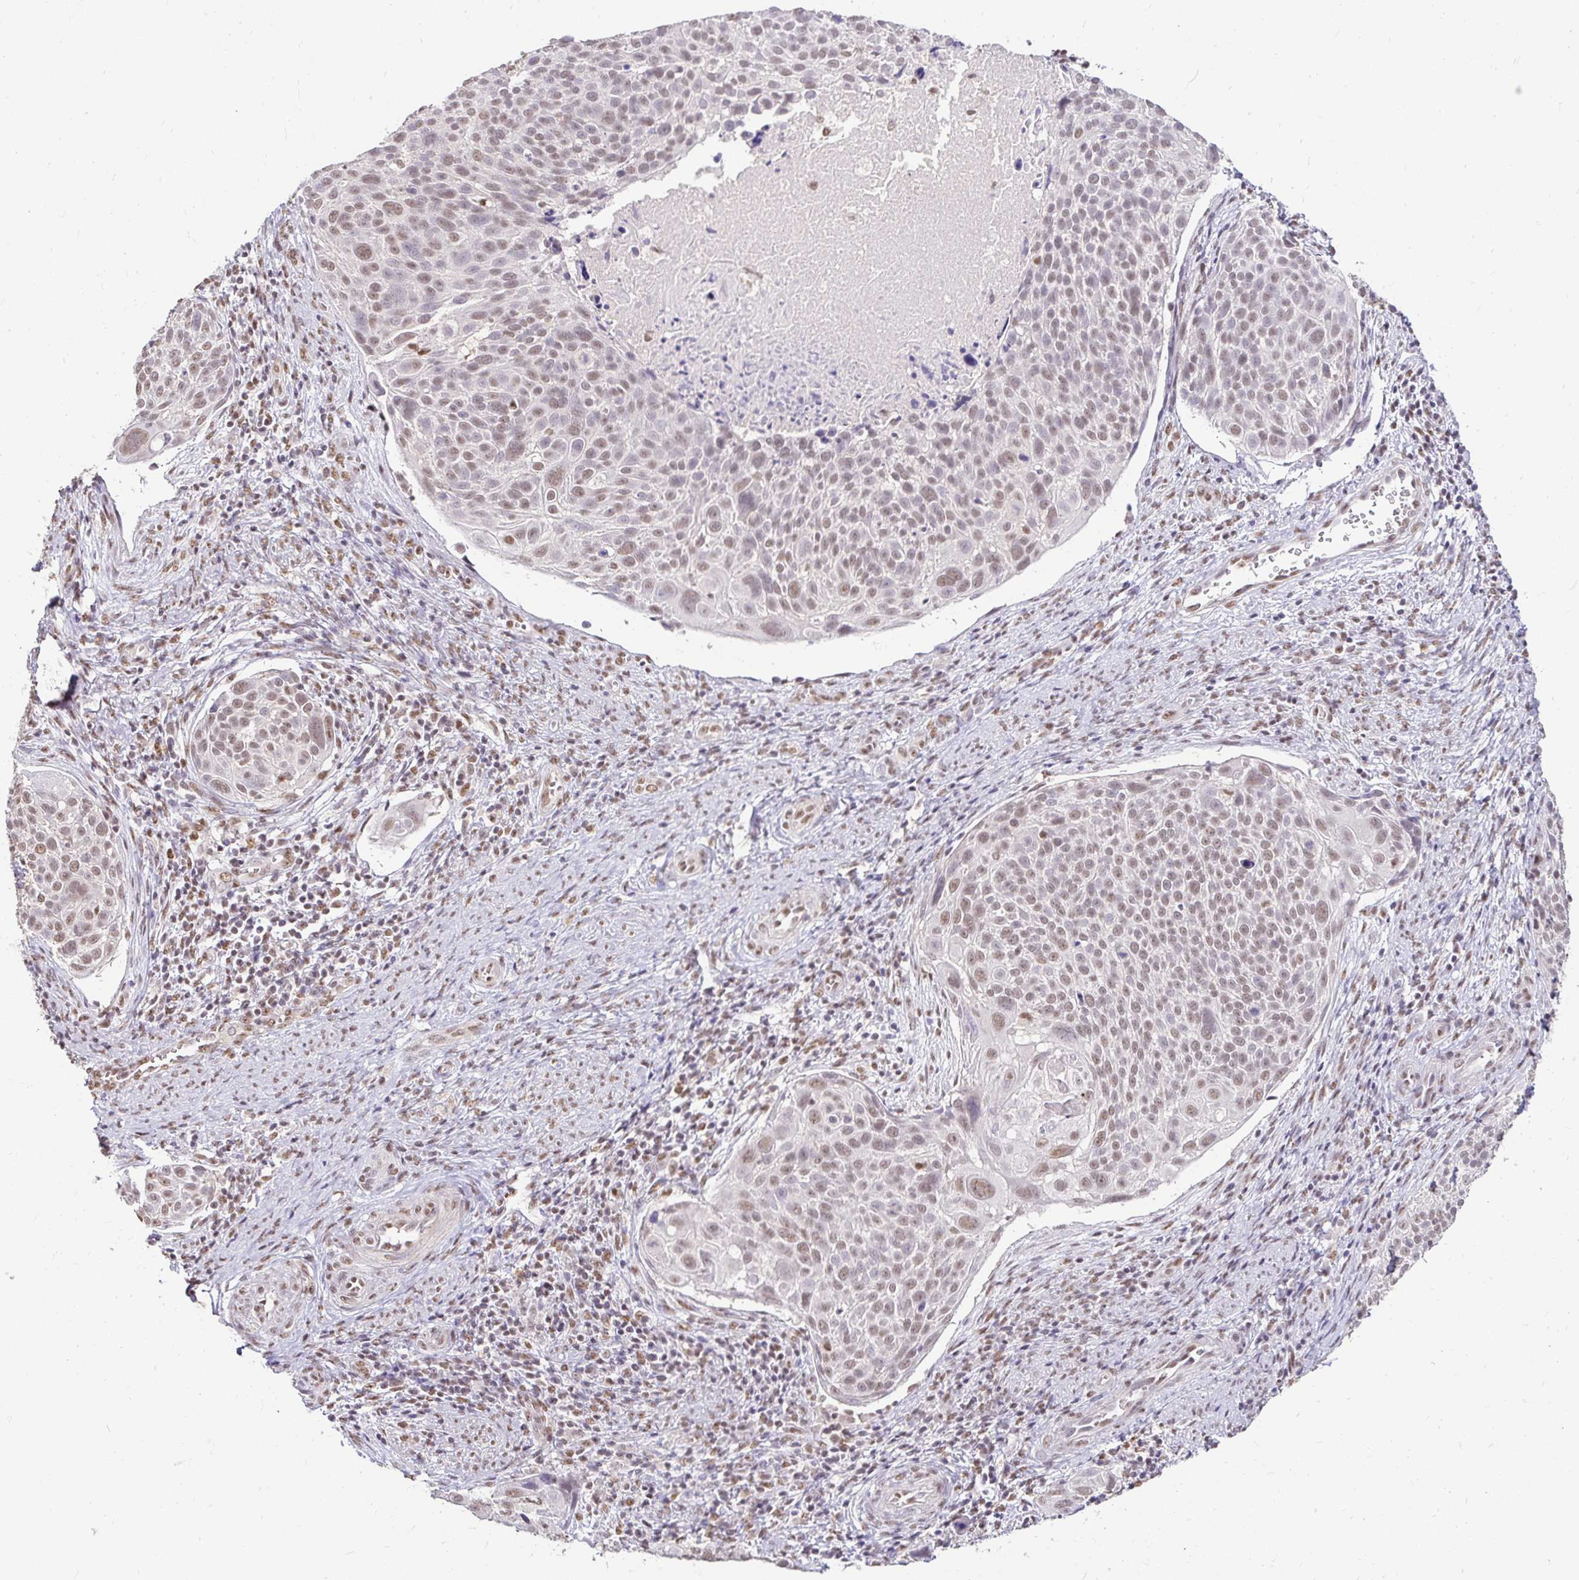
{"staining": {"intensity": "moderate", "quantity": ">75%", "location": "nuclear"}, "tissue": "cervical cancer", "cell_type": "Tumor cells", "image_type": "cancer", "snomed": [{"axis": "morphology", "description": "Squamous cell carcinoma, NOS"}, {"axis": "topography", "description": "Cervix"}], "caption": "IHC (DAB) staining of human cervical cancer (squamous cell carcinoma) exhibits moderate nuclear protein positivity in about >75% of tumor cells.", "gene": "RIMS4", "patient": {"sex": "female", "age": 39}}